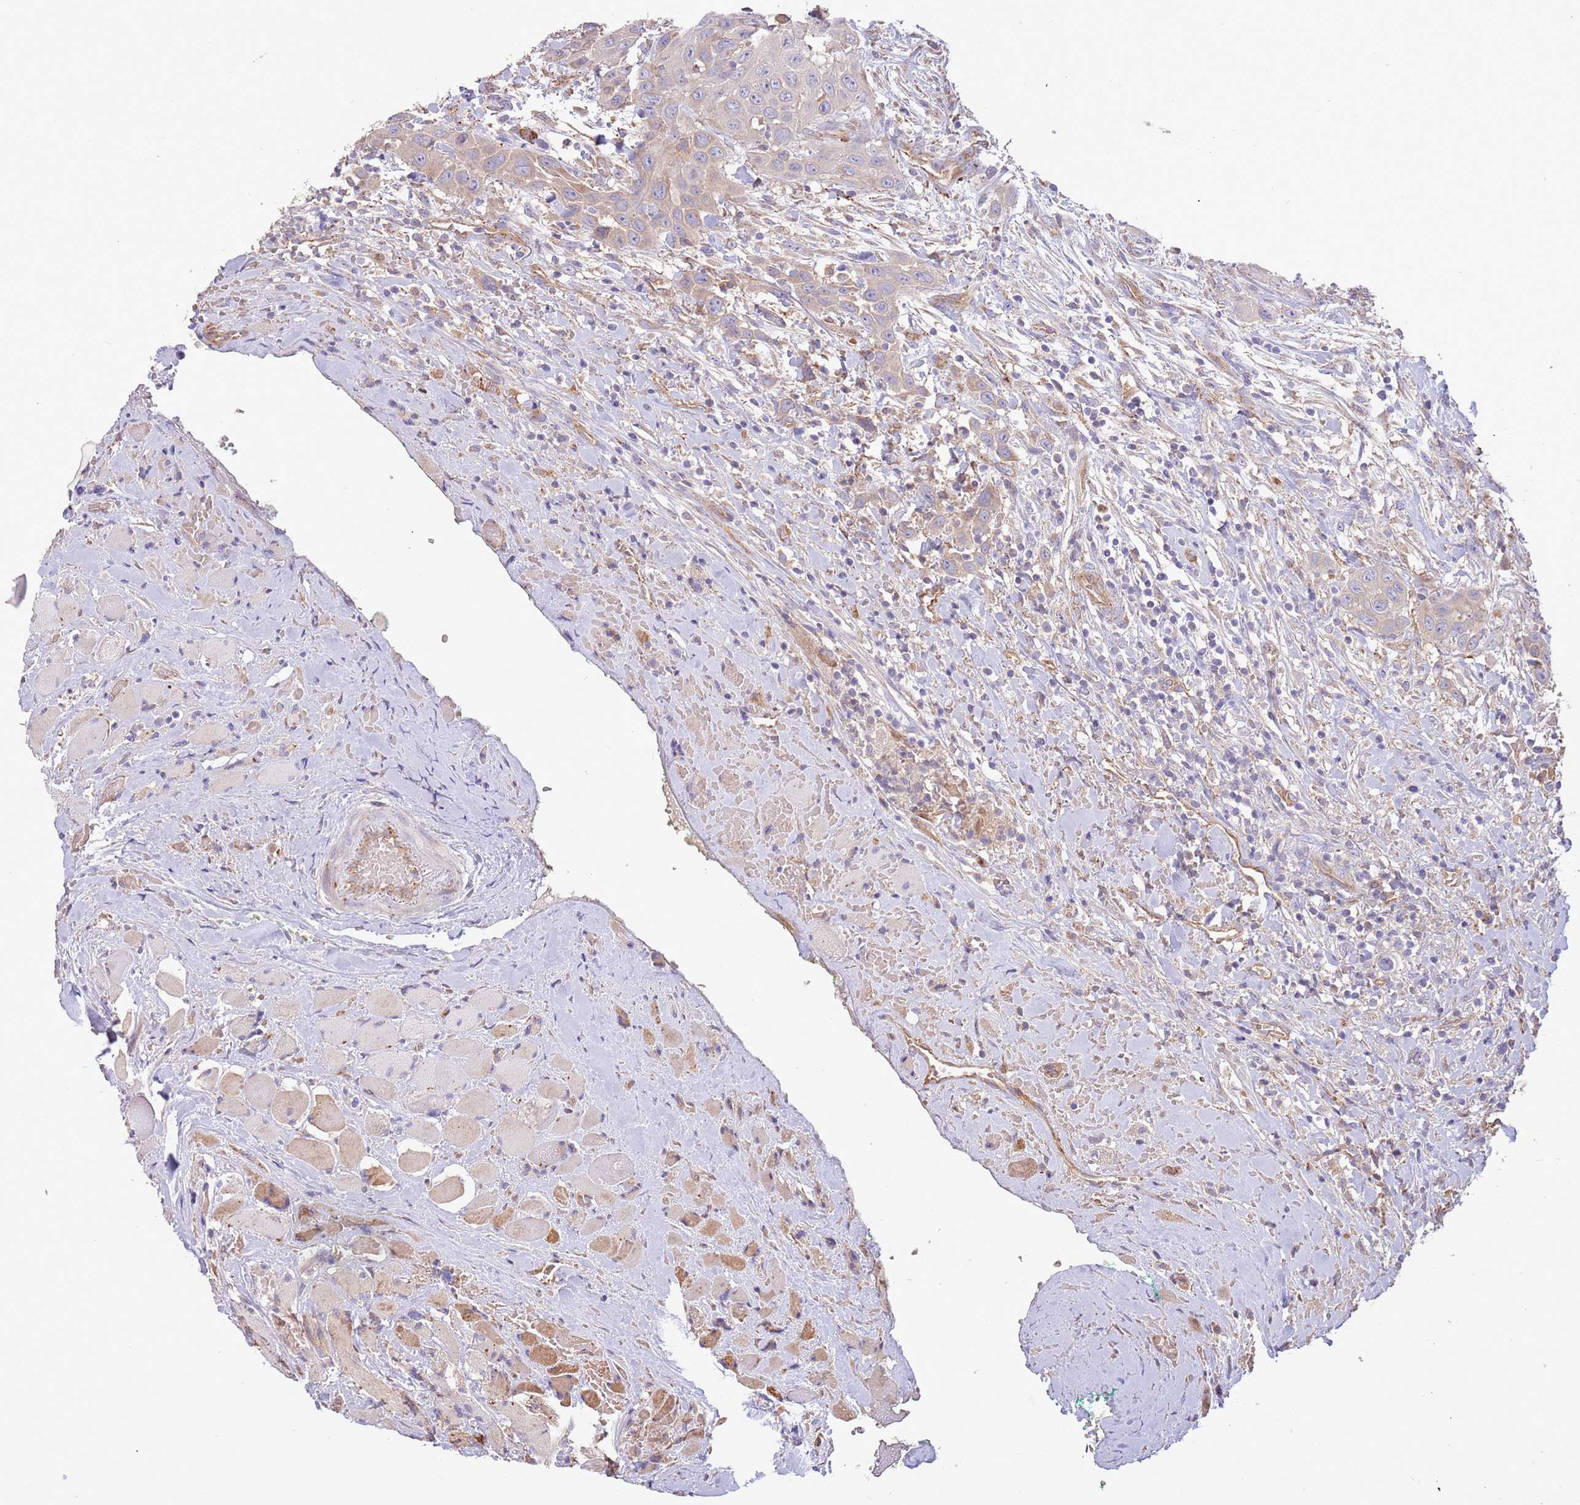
{"staining": {"intensity": "weak", "quantity": "<25%", "location": "cytoplasmic/membranous"}, "tissue": "head and neck cancer", "cell_type": "Tumor cells", "image_type": "cancer", "snomed": [{"axis": "morphology", "description": "Squamous cell carcinoma, NOS"}, {"axis": "topography", "description": "Head-Neck"}], "caption": "Head and neck squamous cell carcinoma was stained to show a protein in brown. There is no significant positivity in tumor cells.", "gene": "DOCK6", "patient": {"sex": "male", "age": 81}}